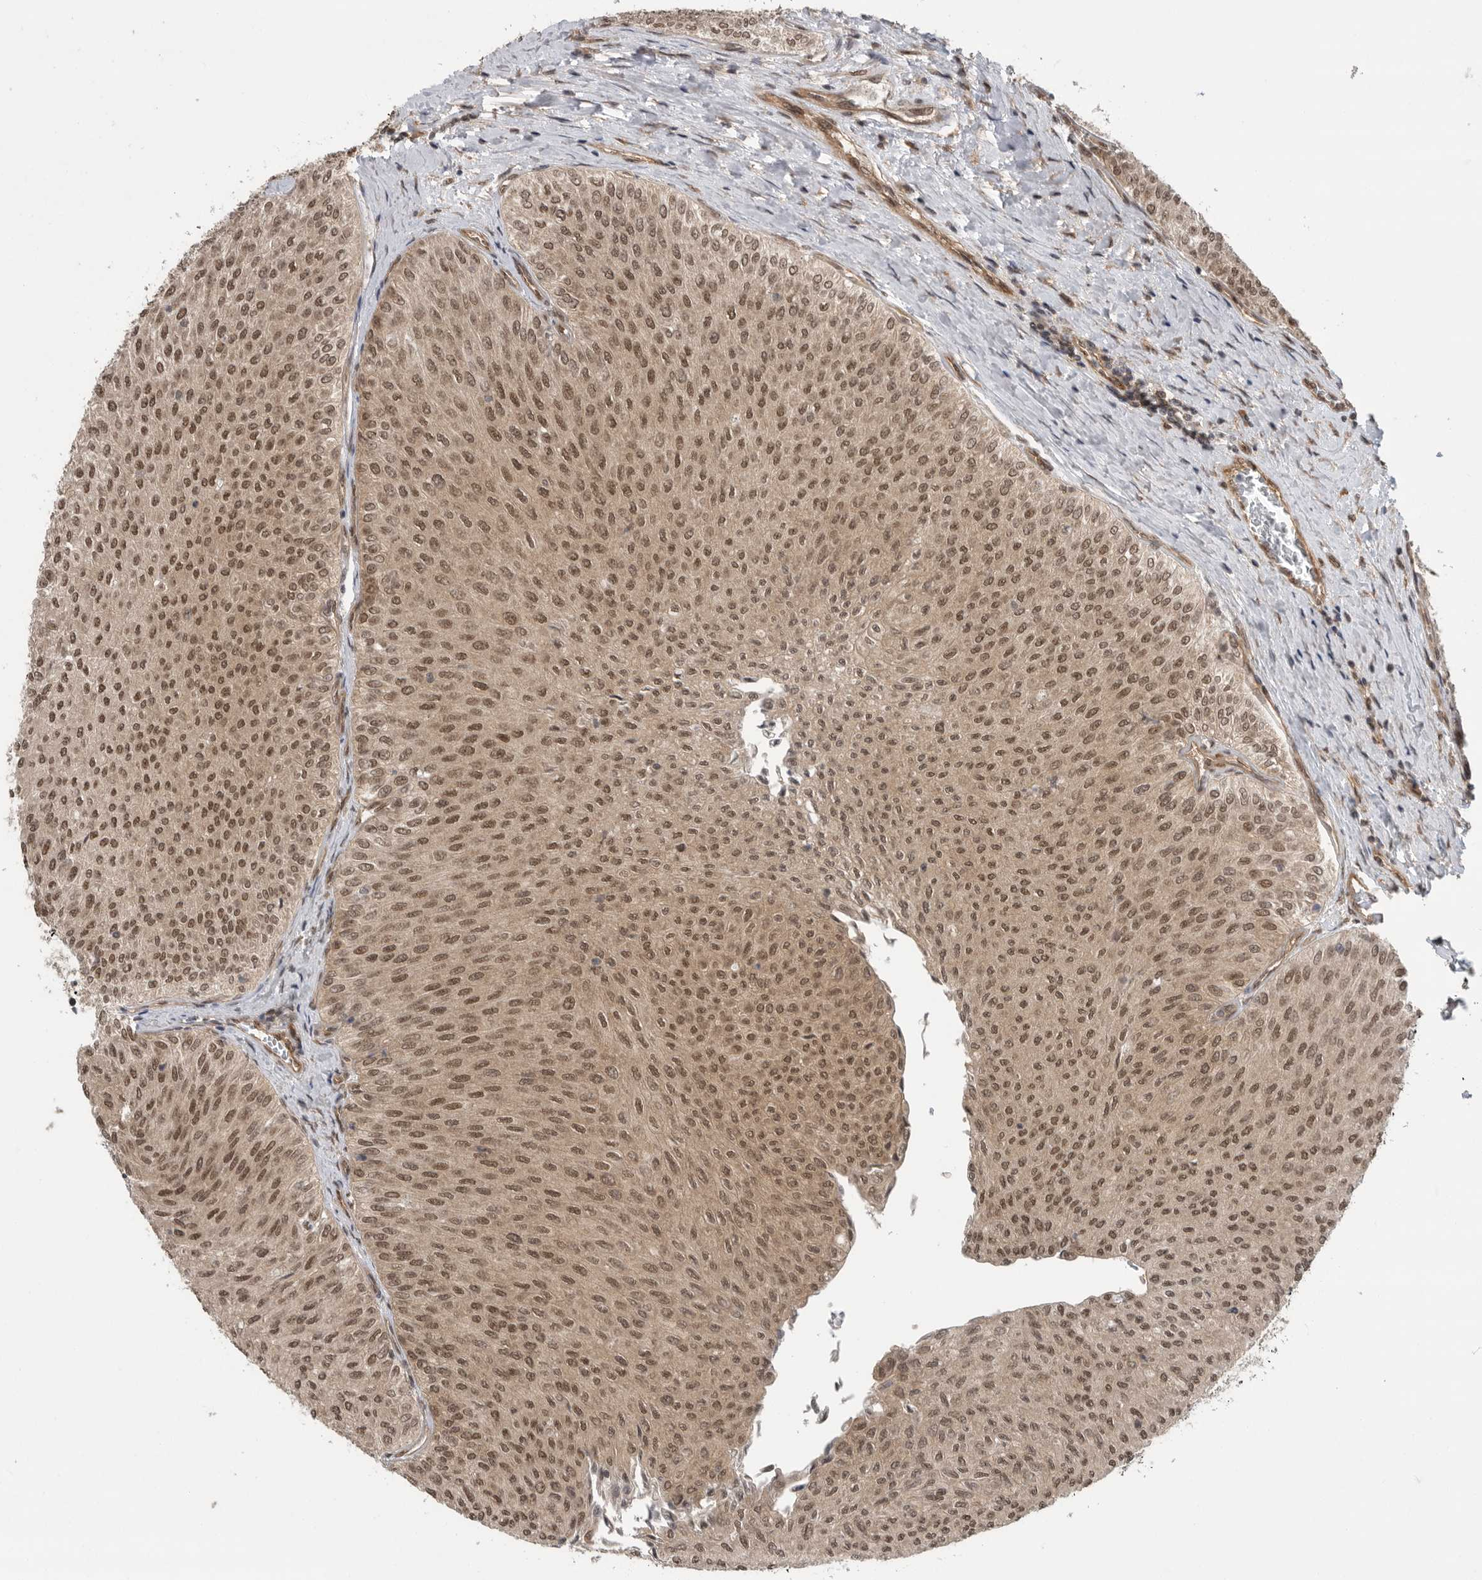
{"staining": {"intensity": "moderate", "quantity": ">75%", "location": "nuclear"}, "tissue": "urothelial cancer", "cell_type": "Tumor cells", "image_type": "cancer", "snomed": [{"axis": "morphology", "description": "Urothelial carcinoma, Low grade"}, {"axis": "topography", "description": "Urinary bladder"}], "caption": "Immunohistochemistry (IHC) photomicrograph of neoplastic tissue: urothelial cancer stained using immunohistochemistry exhibits medium levels of moderate protein expression localized specifically in the nuclear of tumor cells, appearing as a nuclear brown color.", "gene": "VPS50", "patient": {"sex": "male", "age": 78}}